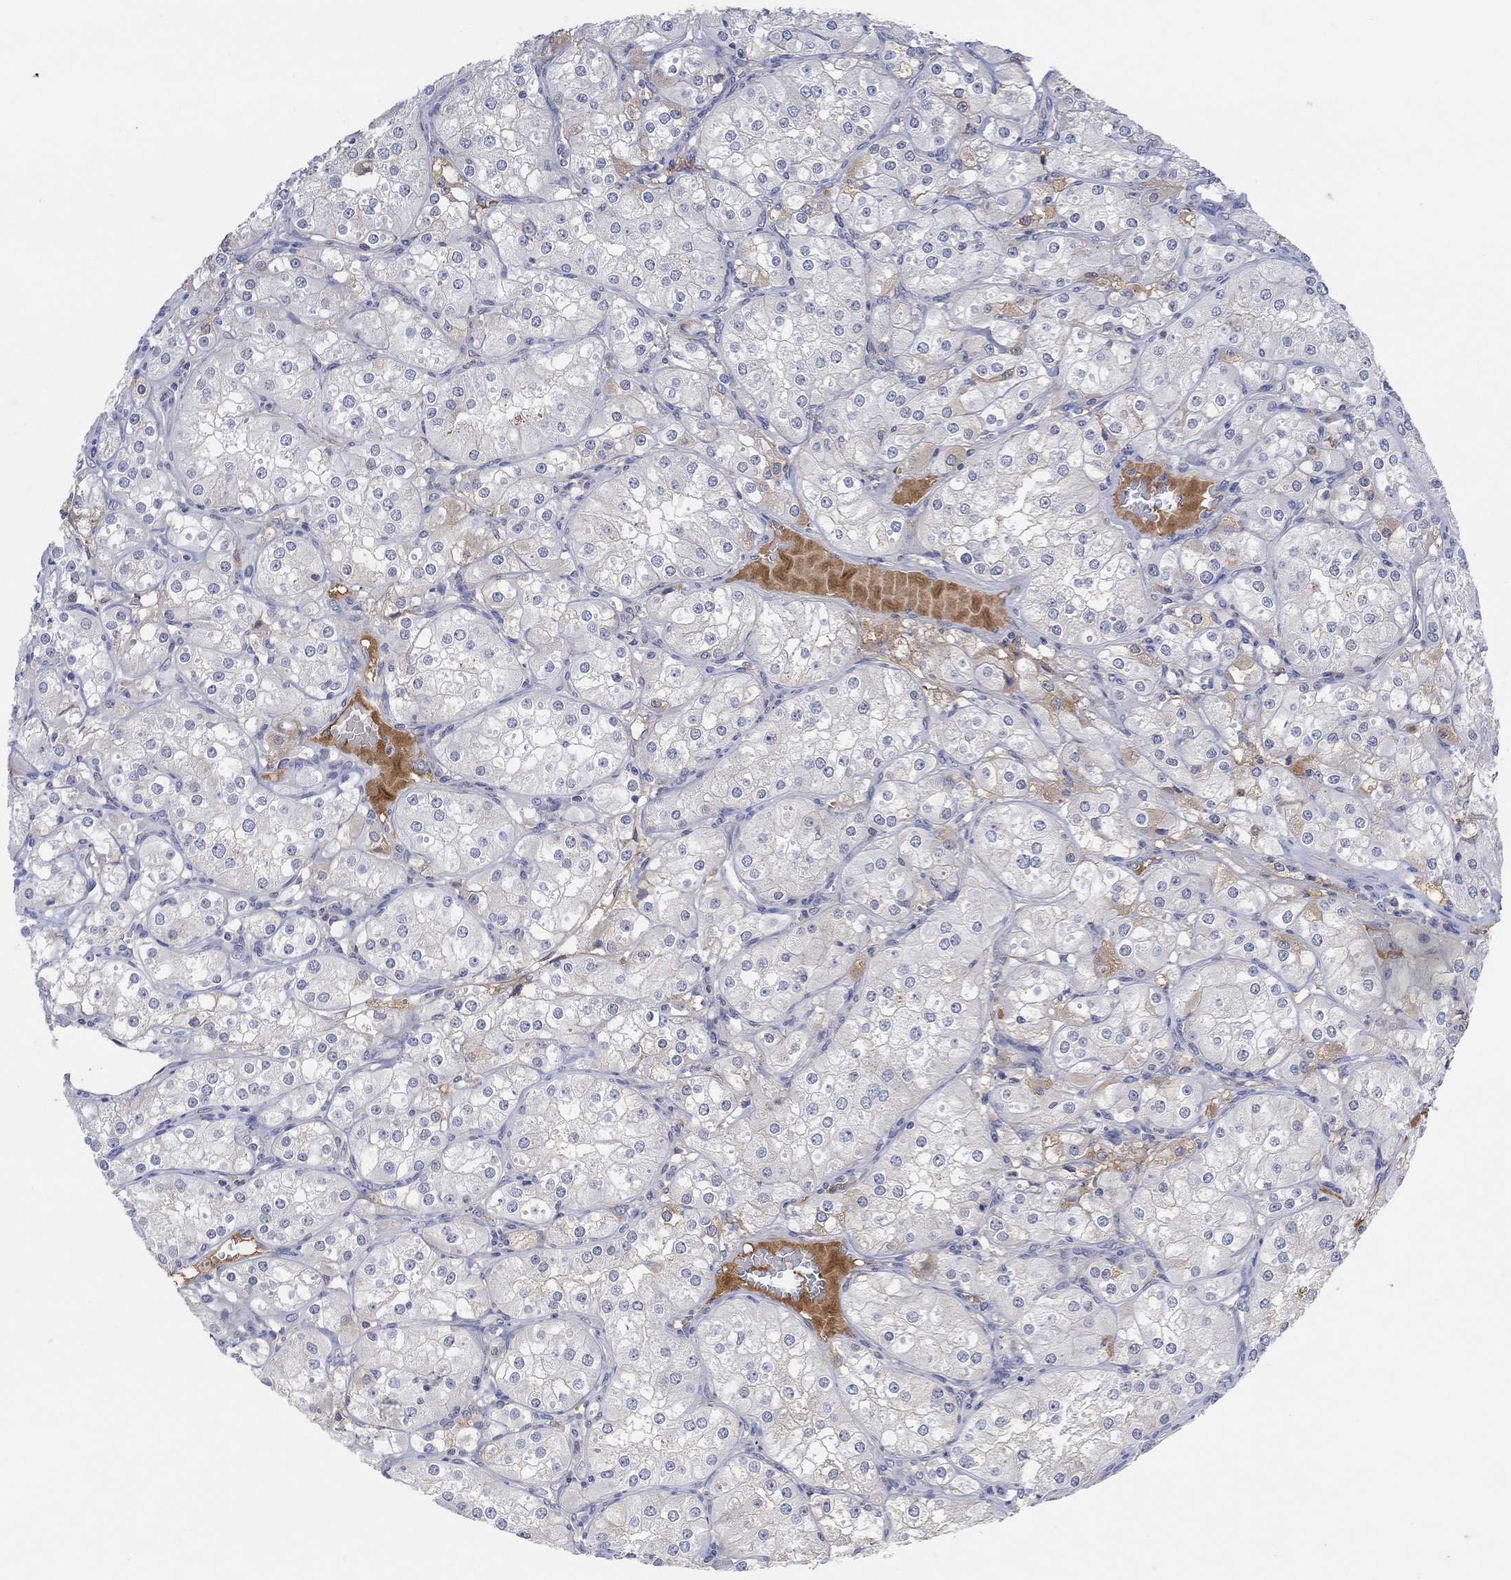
{"staining": {"intensity": "moderate", "quantity": "<25%", "location": "cytoplasmic/membranous"}, "tissue": "renal cancer", "cell_type": "Tumor cells", "image_type": "cancer", "snomed": [{"axis": "morphology", "description": "Adenocarcinoma, NOS"}, {"axis": "topography", "description": "Kidney"}], "caption": "Immunohistochemical staining of renal adenocarcinoma demonstrates low levels of moderate cytoplasmic/membranous protein staining in about <25% of tumor cells. (Brightfield microscopy of DAB IHC at high magnification).", "gene": "MSTN", "patient": {"sex": "male", "age": 77}}